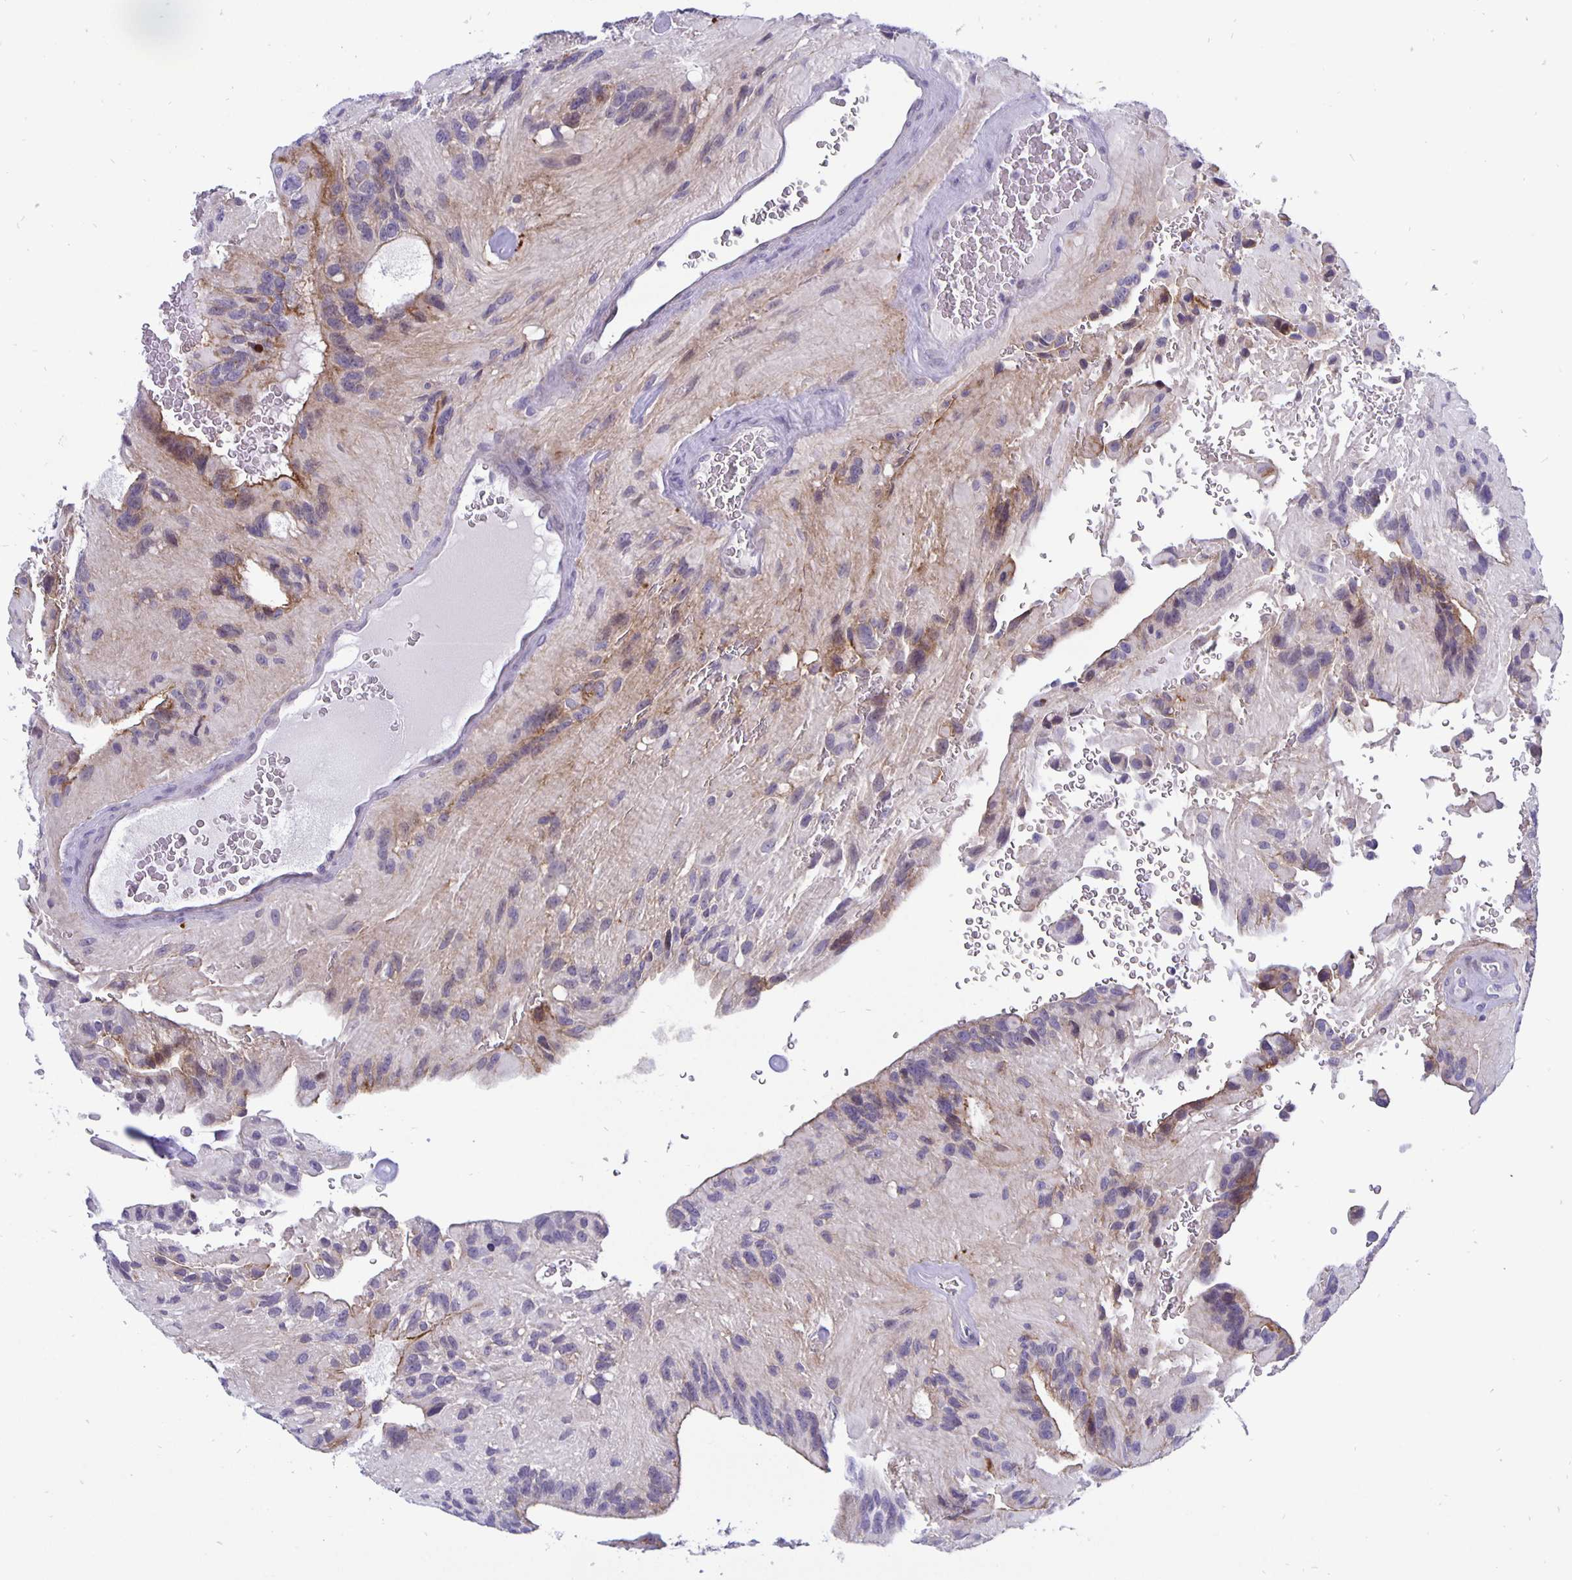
{"staining": {"intensity": "negative", "quantity": "none", "location": "none"}, "tissue": "glioma", "cell_type": "Tumor cells", "image_type": "cancer", "snomed": [{"axis": "morphology", "description": "Glioma, malignant, Low grade"}, {"axis": "topography", "description": "Brain"}], "caption": "Immunohistochemistry (IHC) of malignant glioma (low-grade) shows no staining in tumor cells.", "gene": "ERBB2", "patient": {"sex": "male", "age": 31}}